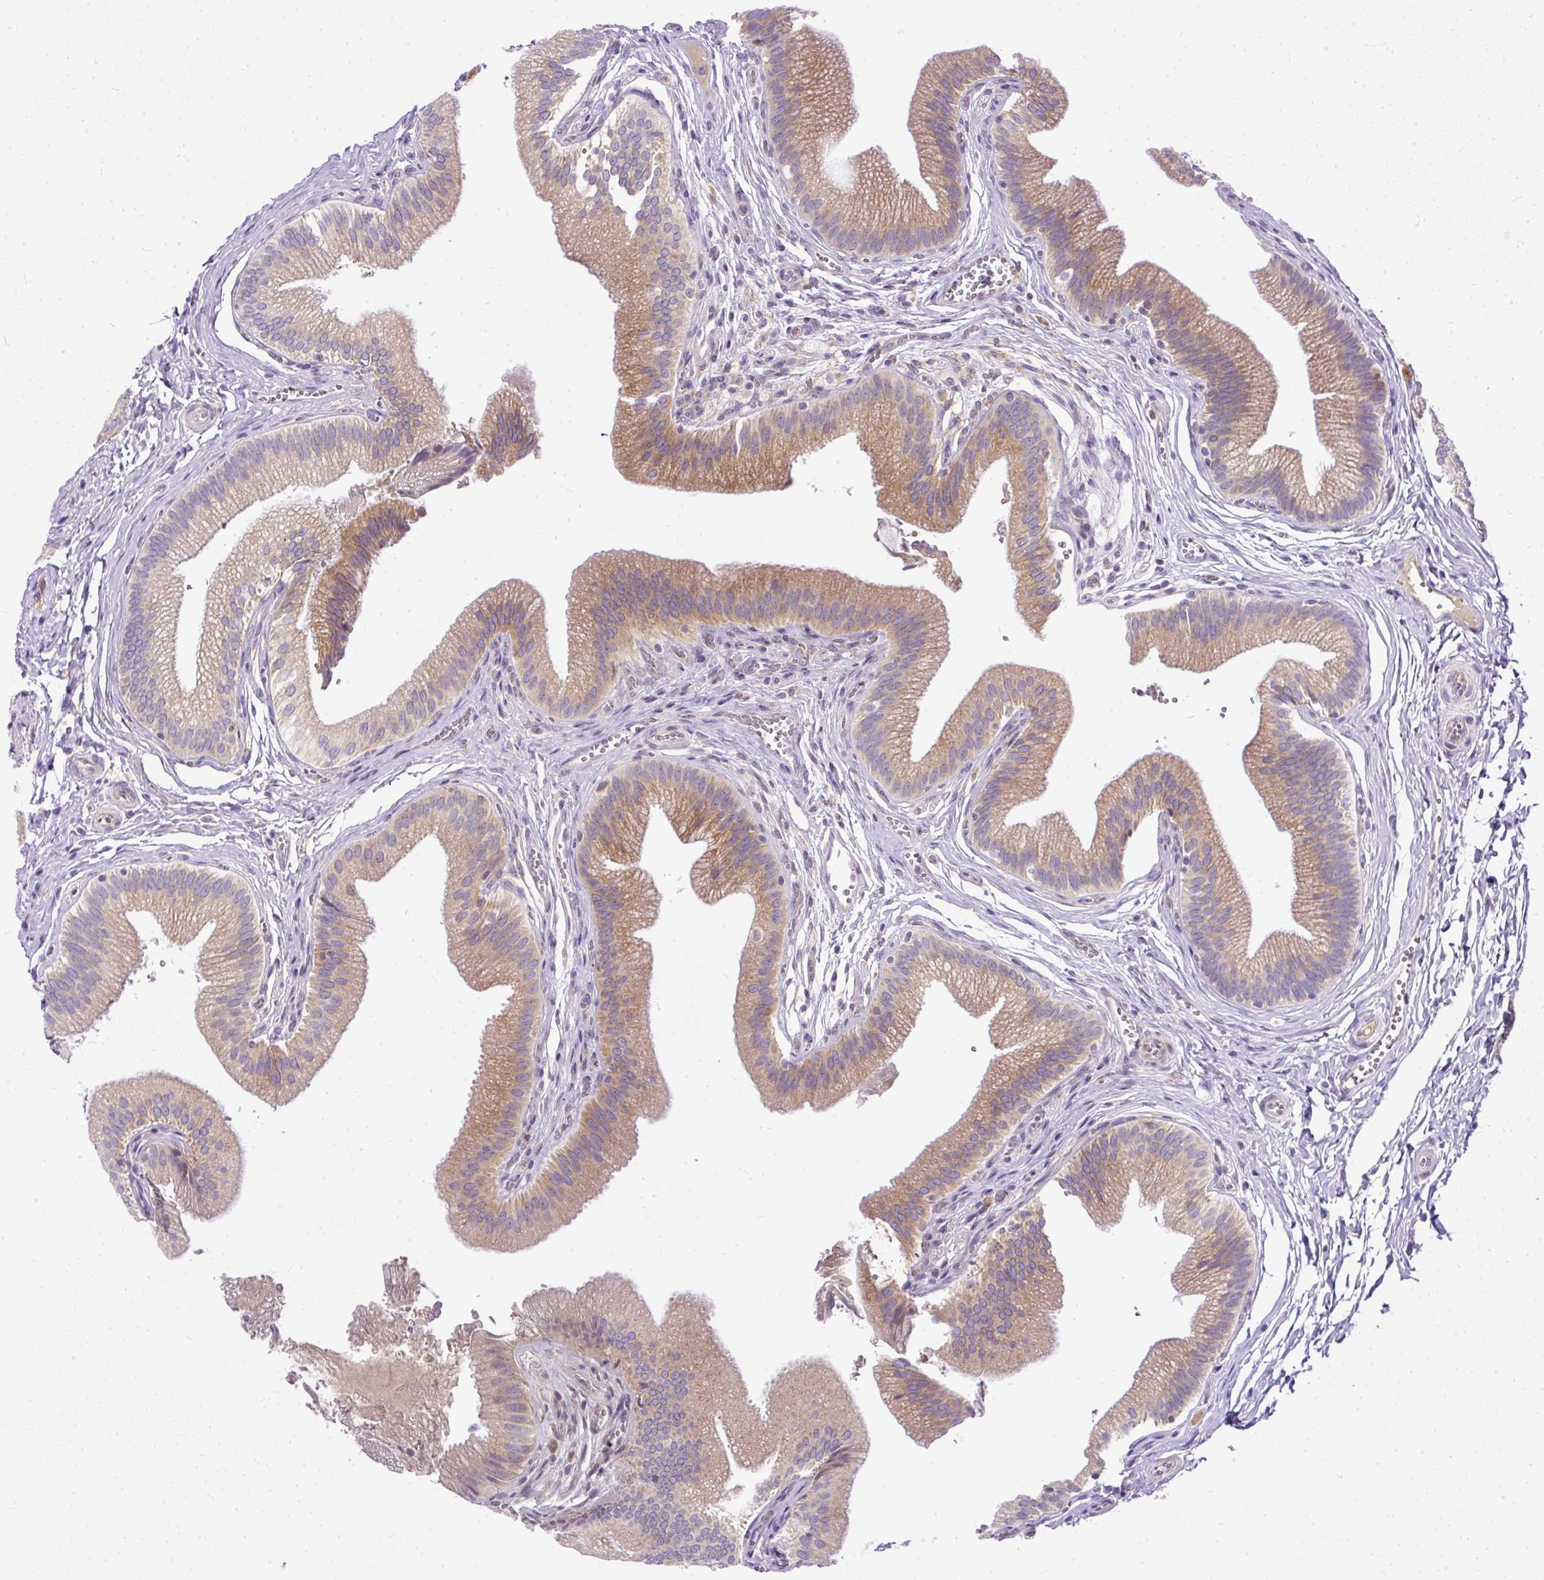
{"staining": {"intensity": "moderate", "quantity": ">75%", "location": "cytoplasmic/membranous"}, "tissue": "gallbladder", "cell_type": "Glandular cells", "image_type": "normal", "snomed": [{"axis": "morphology", "description": "Normal tissue, NOS"}, {"axis": "topography", "description": "Gallbladder"}], "caption": "About >75% of glandular cells in unremarkable human gallbladder reveal moderate cytoplasmic/membranous protein positivity as visualized by brown immunohistochemical staining.", "gene": "AMFR", "patient": {"sex": "male", "age": 17}}